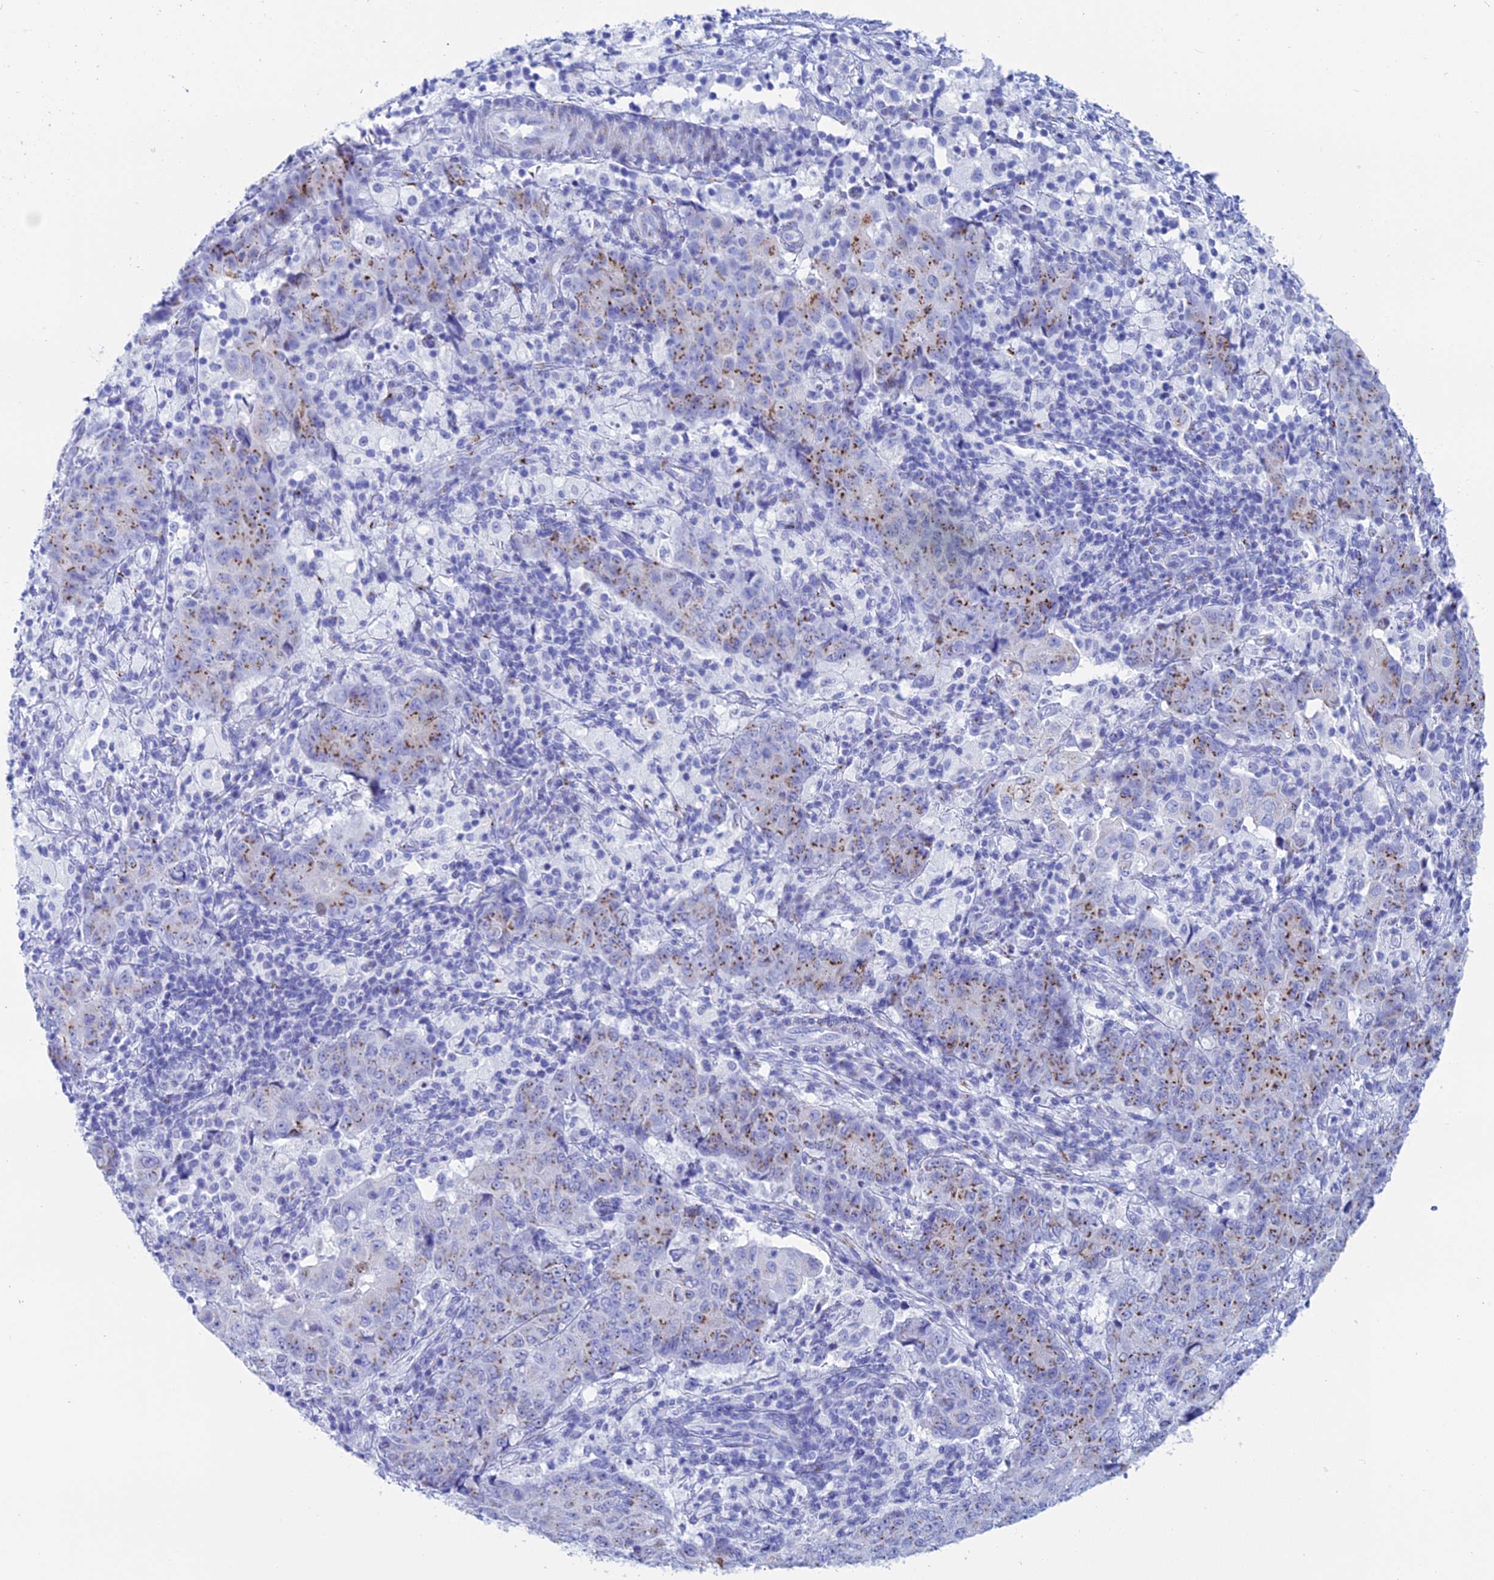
{"staining": {"intensity": "moderate", "quantity": "25%-75%", "location": "cytoplasmic/membranous"}, "tissue": "ovarian cancer", "cell_type": "Tumor cells", "image_type": "cancer", "snomed": [{"axis": "morphology", "description": "Carcinoma, endometroid"}, {"axis": "topography", "description": "Ovary"}], "caption": "Ovarian cancer (endometroid carcinoma) stained with a brown dye reveals moderate cytoplasmic/membranous positive expression in approximately 25%-75% of tumor cells.", "gene": "ERICH4", "patient": {"sex": "female", "age": 42}}